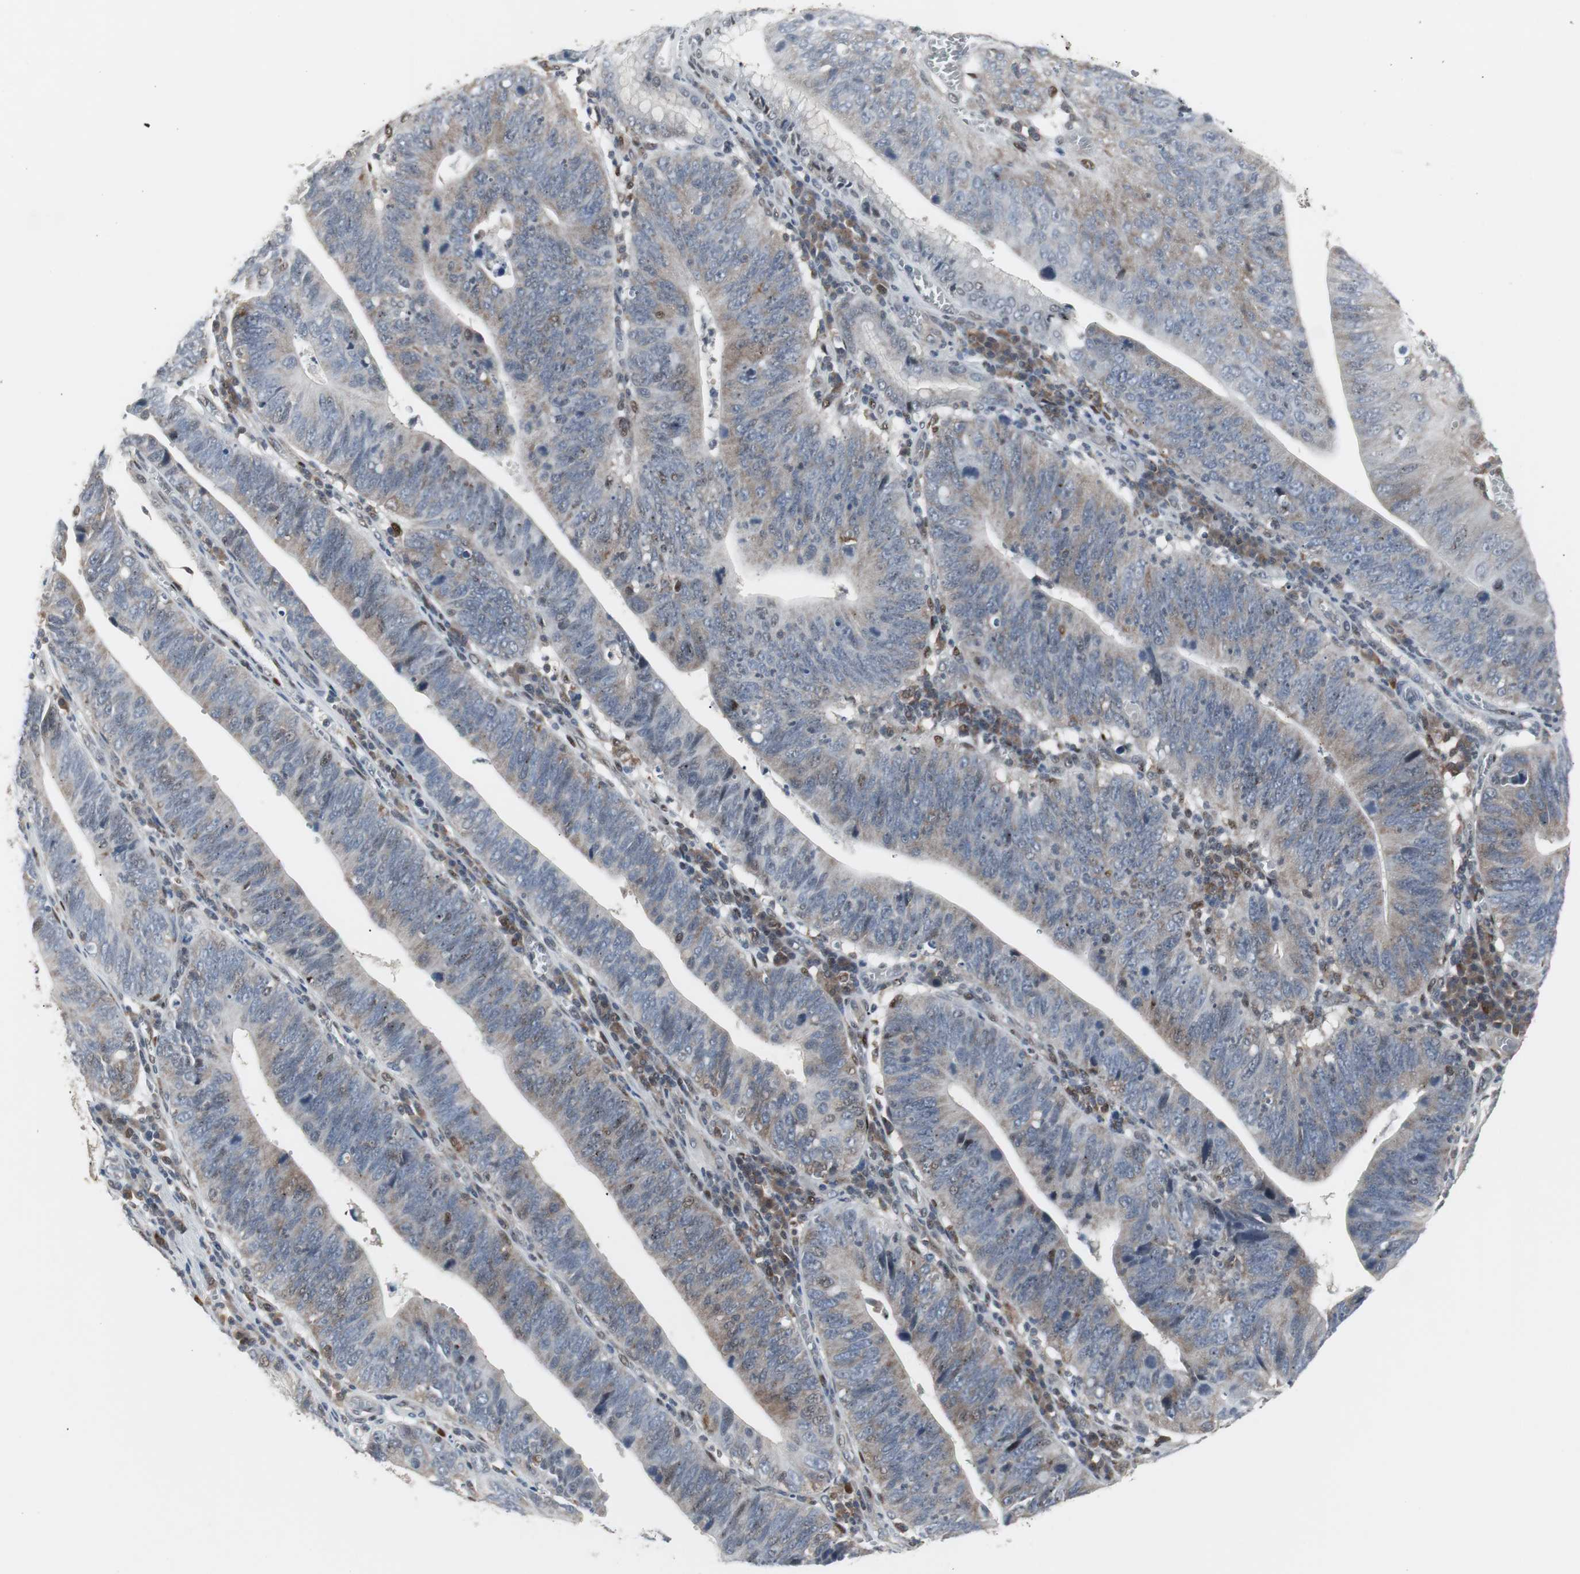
{"staining": {"intensity": "negative", "quantity": "none", "location": "none"}, "tissue": "stomach cancer", "cell_type": "Tumor cells", "image_type": "cancer", "snomed": [{"axis": "morphology", "description": "Adenocarcinoma, NOS"}, {"axis": "topography", "description": "Stomach"}], "caption": "Photomicrograph shows no protein positivity in tumor cells of stomach cancer (adenocarcinoma) tissue.", "gene": "GRK2", "patient": {"sex": "male", "age": 59}}